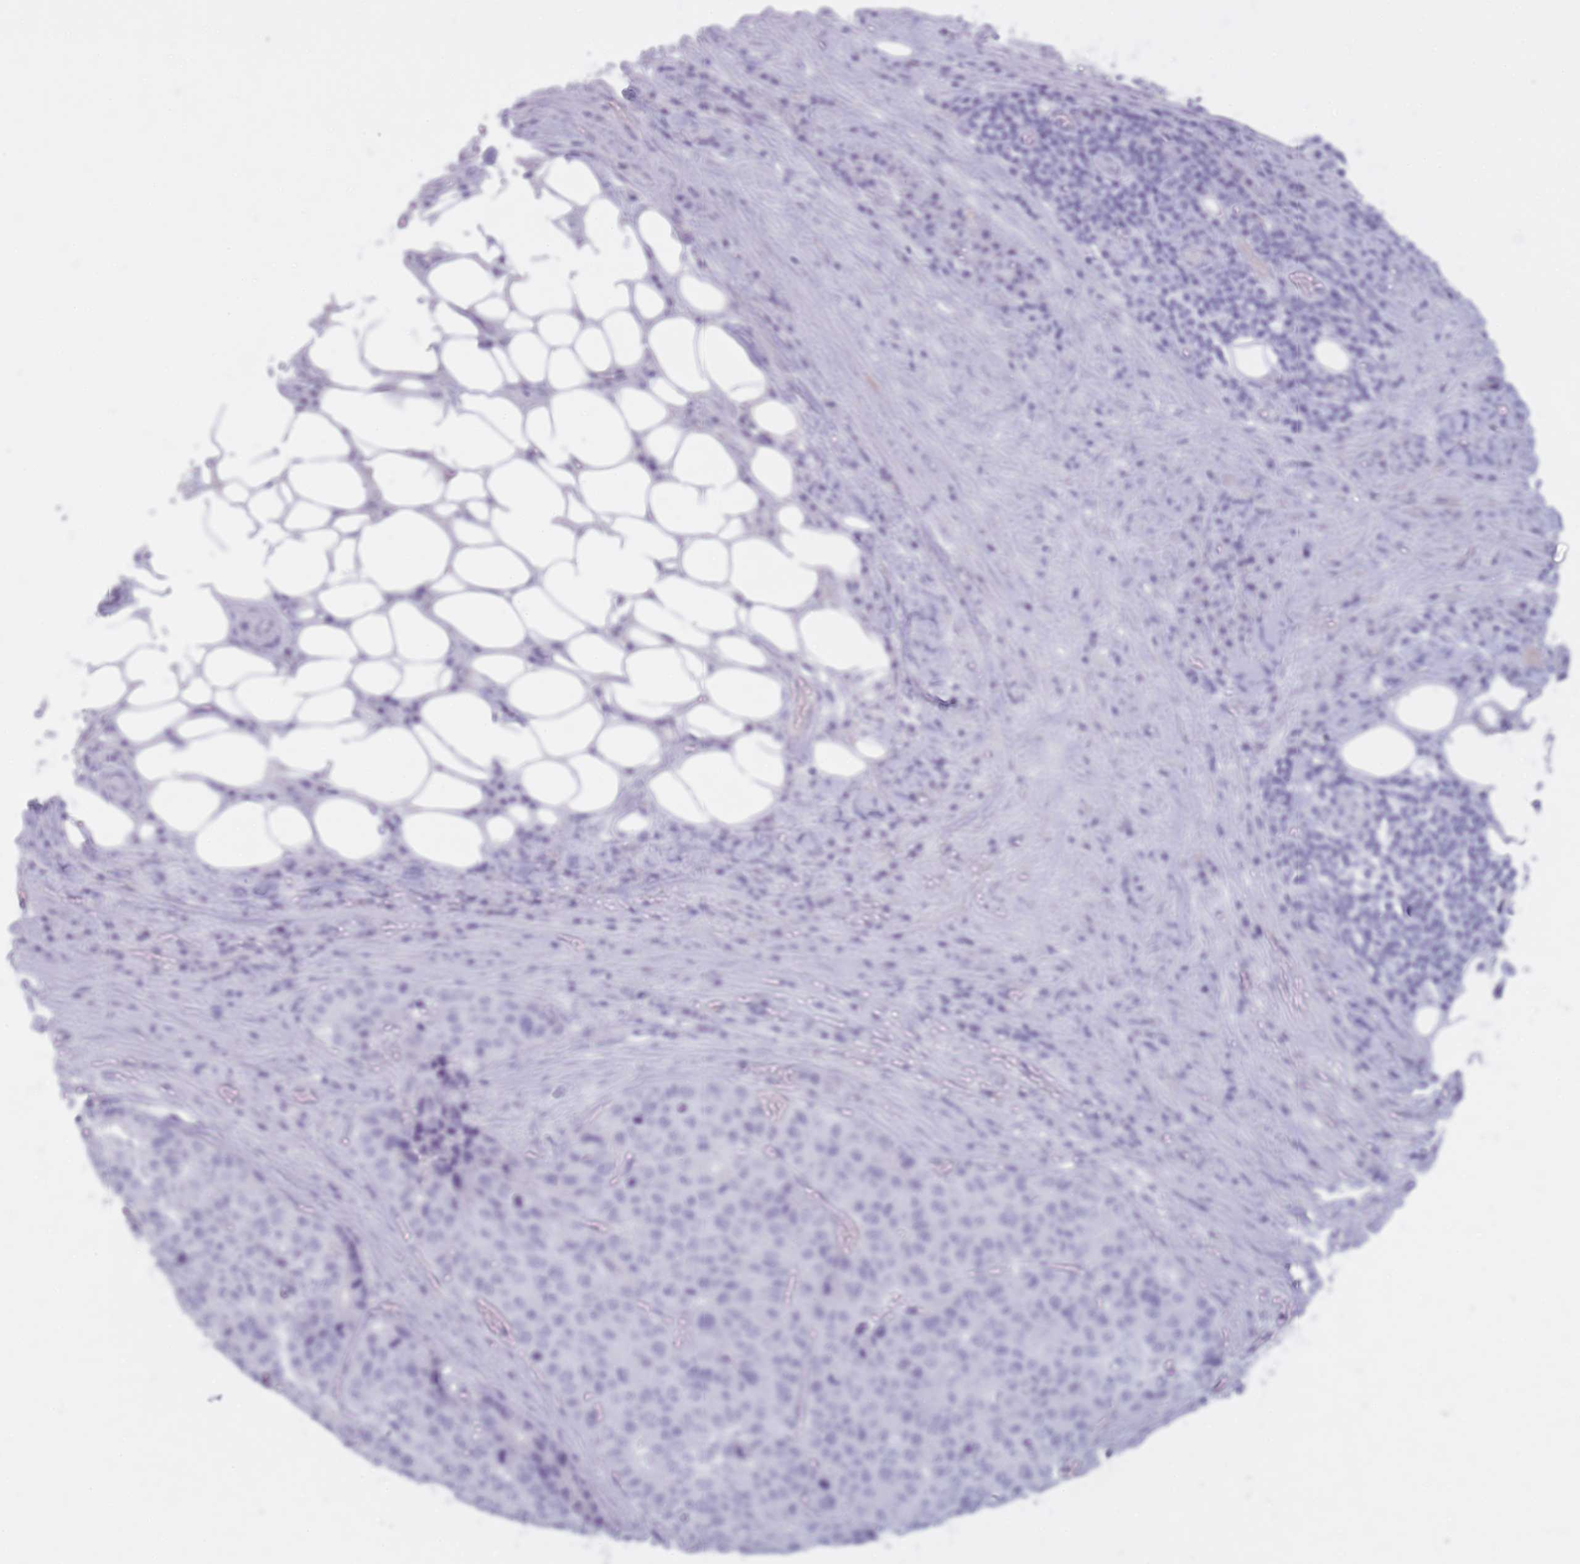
{"staining": {"intensity": "negative", "quantity": "none", "location": "none"}, "tissue": "stomach cancer", "cell_type": "Tumor cells", "image_type": "cancer", "snomed": [{"axis": "morphology", "description": "Adenocarcinoma, NOS"}, {"axis": "topography", "description": "Stomach"}], "caption": "Adenocarcinoma (stomach) was stained to show a protein in brown. There is no significant expression in tumor cells.", "gene": "GOLGA6D", "patient": {"sex": "male", "age": 71}}